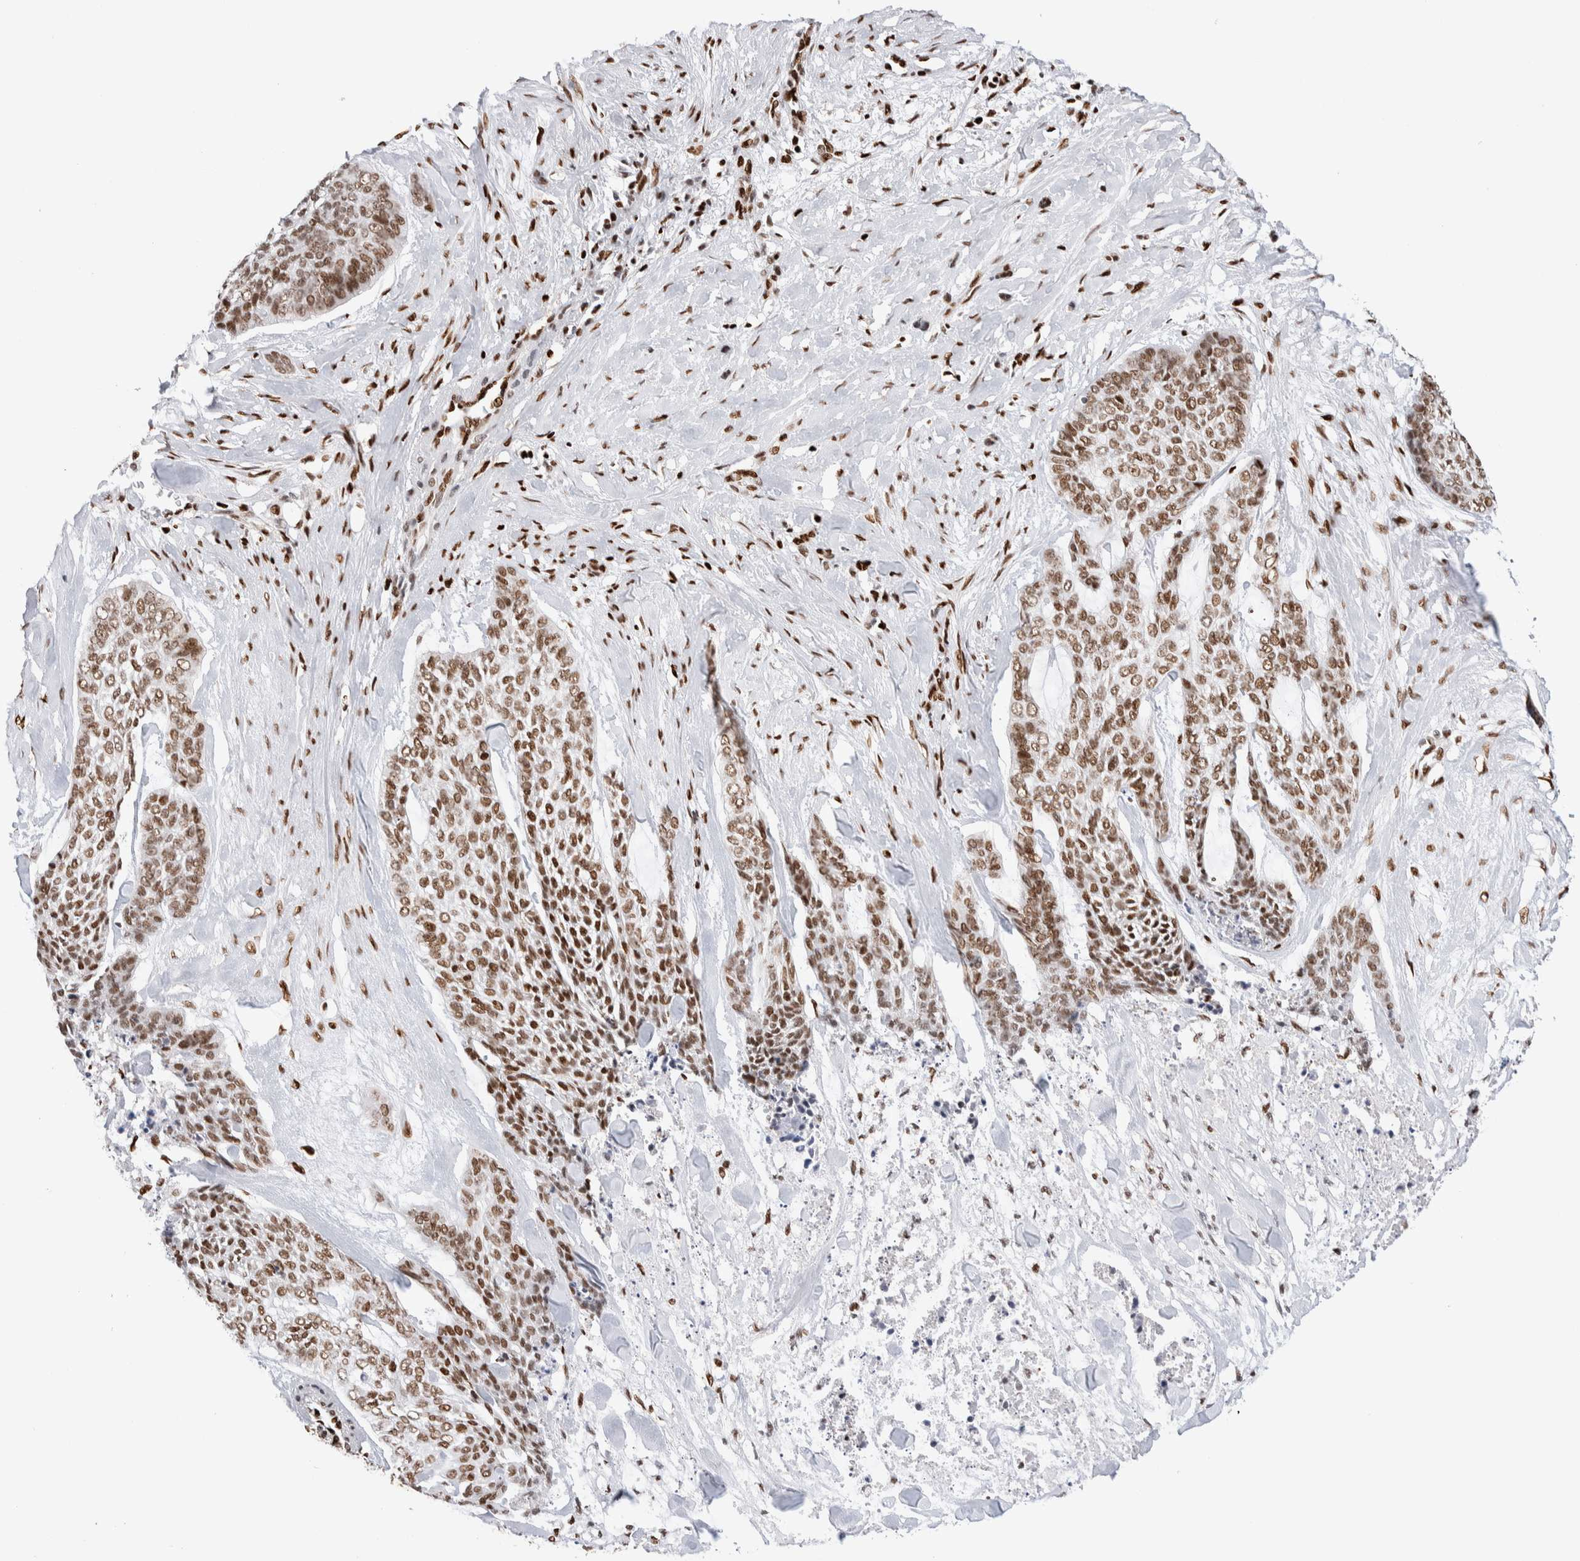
{"staining": {"intensity": "moderate", "quantity": ">75%", "location": "nuclear"}, "tissue": "skin cancer", "cell_type": "Tumor cells", "image_type": "cancer", "snomed": [{"axis": "morphology", "description": "Basal cell carcinoma"}, {"axis": "topography", "description": "Skin"}], "caption": "Protein expression analysis of skin basal cell carcinoma exhibits moderate nuclear staining in approximately >75% of tumor cells.", "gene": "RNASEK-C17orf49", "patient": {"sex": "female", "age": 64}}